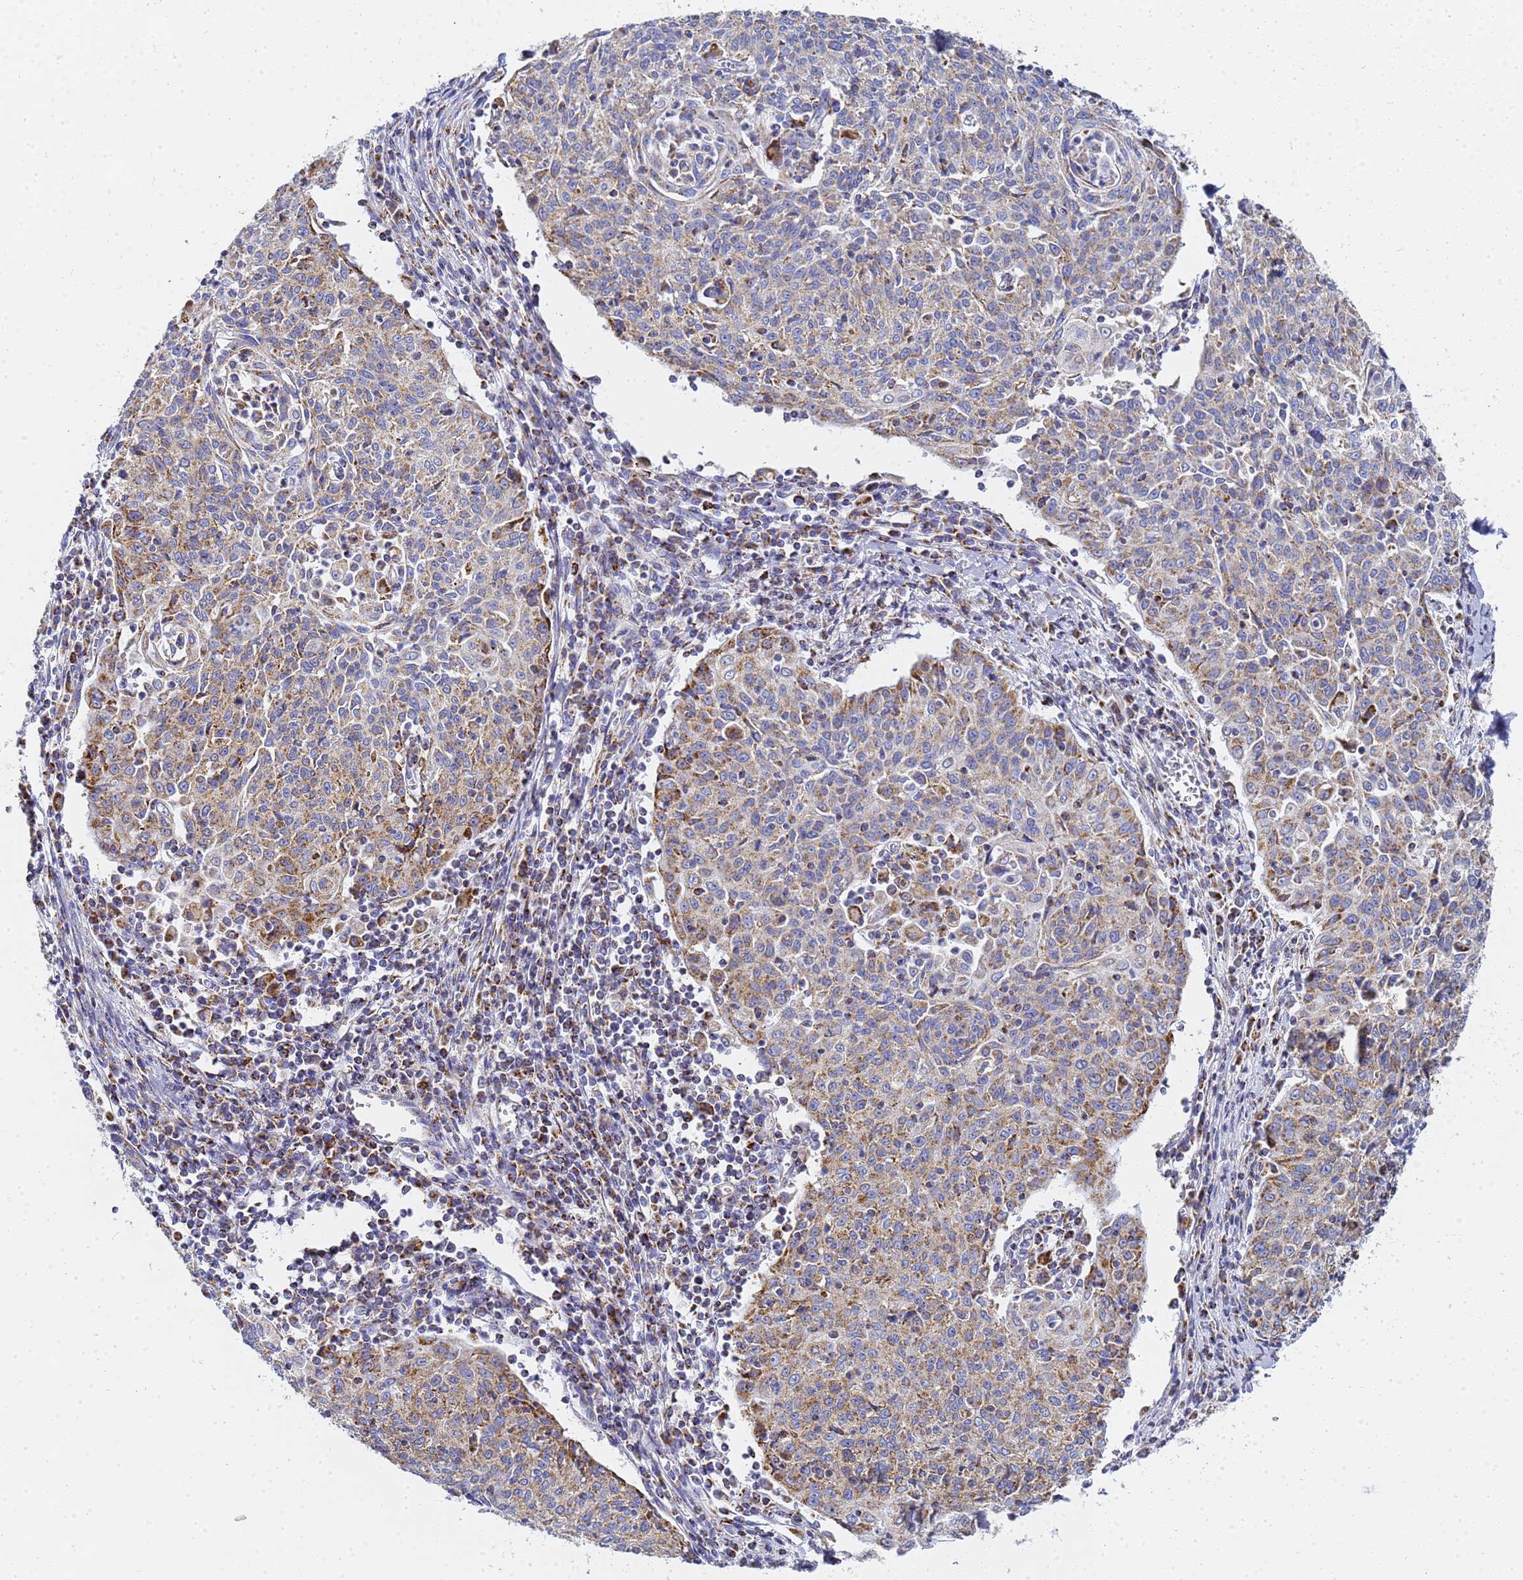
{"staining": {"intensity": "weak", "quantity": "25%-75%", "location": "cytoplasmic/membranous"}, "tissue": "cervical cancer", "cell_type": "Tumor cells", "image_type": "cancer", "snomed": [{"axis": "morphology", "description": "Squamous cell carcinoma, NOS"}, {"axis": "topography", "description": "Cervix"}], "caption": "Immunohistochemistry (IHC) staining of cervical cancer (squamous cell carcinoma), which shows low levels of weak cytoplasmic/membranous expression in approximately 25%-75% of tumor cells indicating weak cytoplasmic/membranous protein positivity. The staining was performed using DAB (brown) for protein detection and nuclei were counterstained in hematoxylin (blue).", "gene": "CNIH4", "patient": {"sex": "female", "age": 48}}